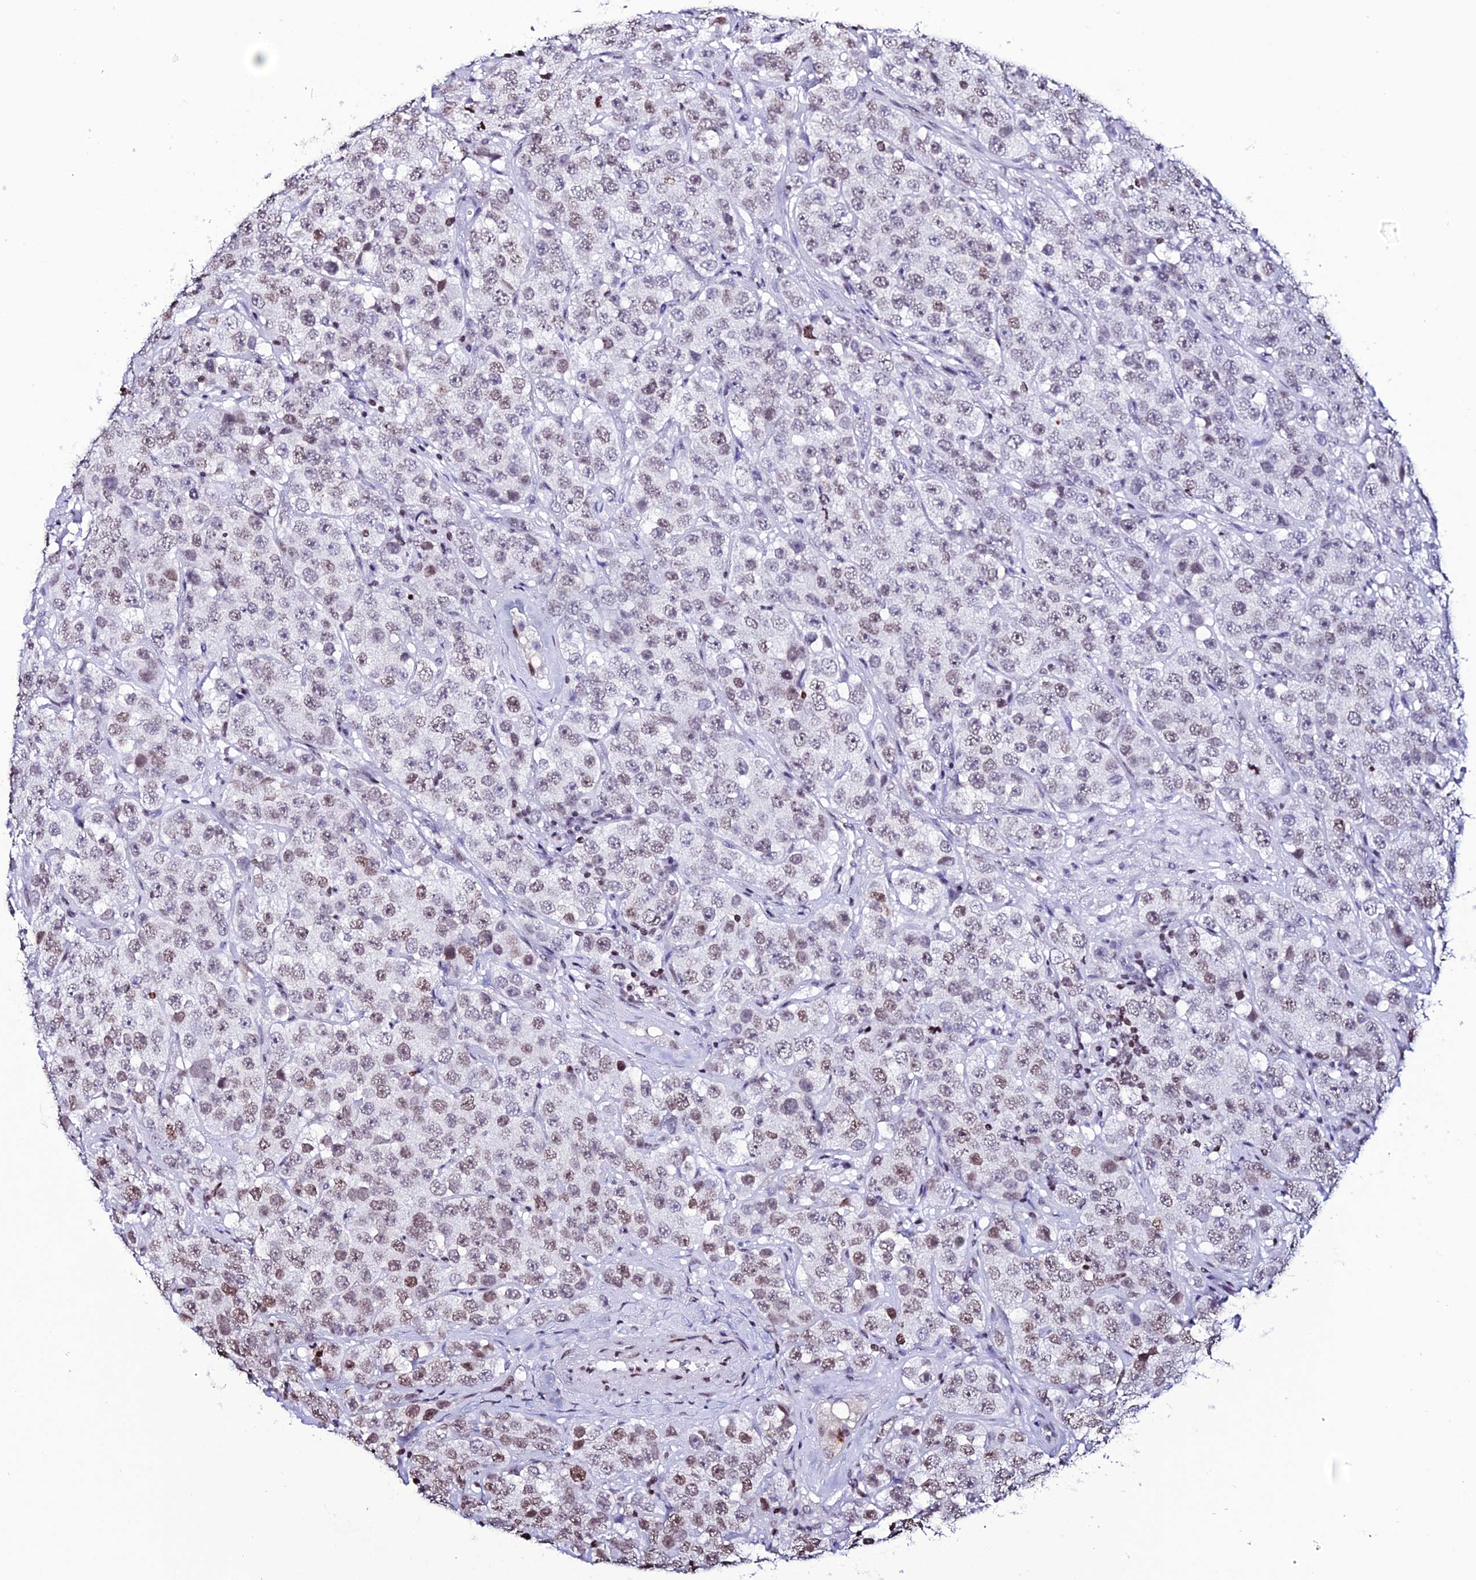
{"staining": {"intensity": "weak", "quantity": ">75%", "location": "nuclear"}, "tissue": "testis cancer", "cell_type": "Tumor cells", "image_type": "cancer", "snomed": [{"axis": "morphology", "description": "Seminoma, NOS"}, {"axis": "topography", "description": "Testis"}], "caption": "Protein staining shows weak nuclear staining in about >75% of tumor cells in seminoma (testis). Using DAB (brown) and hematoxylin (blue) stains, captured at high magnification using brightfield microscopy.", "gene": "MACROH2A2", "patient": {"sex": "male", "age": 28}}